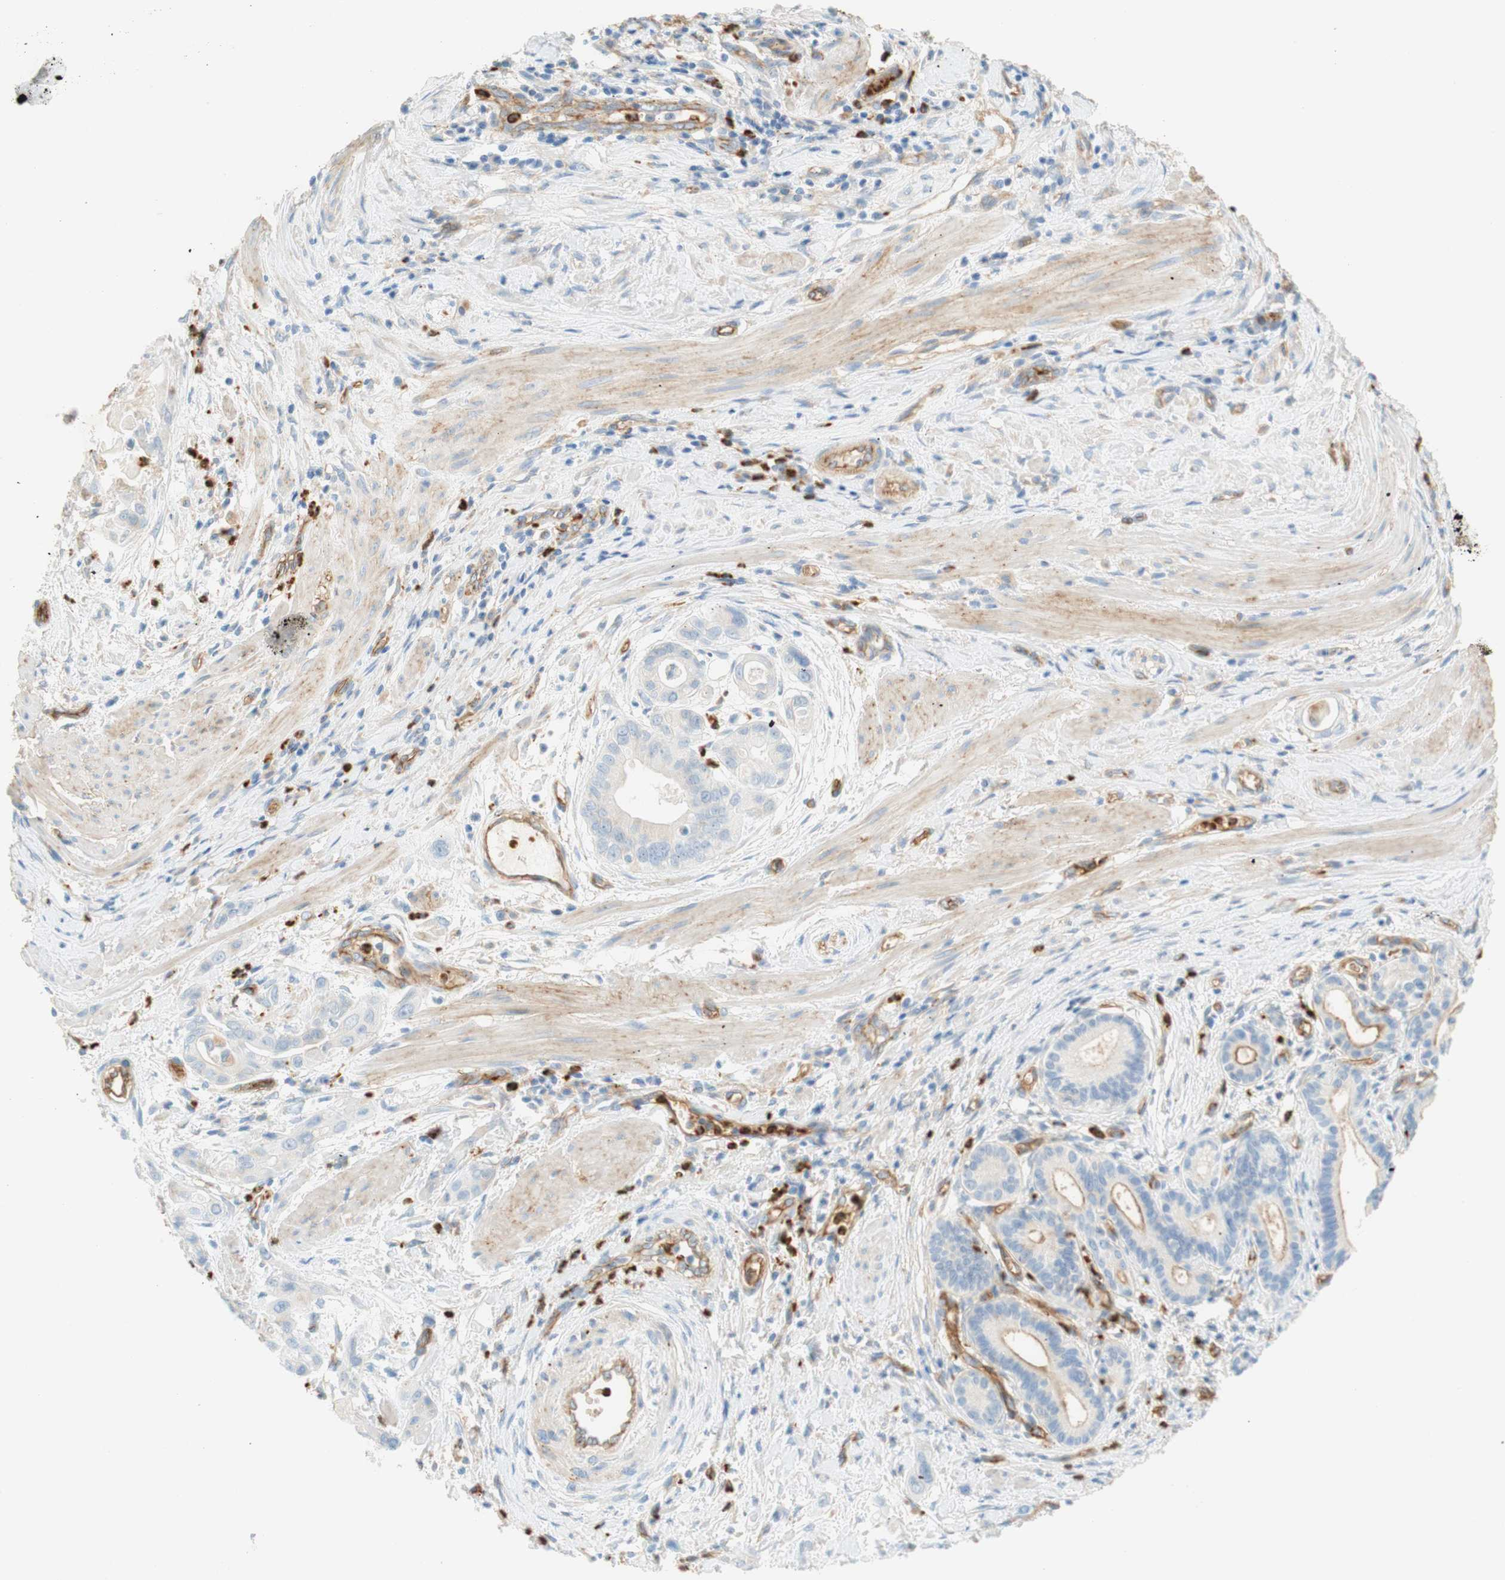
{"staining": {"intensity": "weak", "quantity": "<25%", "location": "cytoplasmic/membranous"}, "tissue": "pancreatic cancer", "cell_type": "Tumor cells", "image_type": "cancer", "snomed": [{"axis": "morphology", "description": "Adenocarcinoma, NOS"}, {"axis": "topography", "description": "Pancreas"}], "caption": "IHC of human pancreatic cancer demonstrates no positivity in tumor cells.", "gene": "STOM", "patient": {"sex": "female", "age": 75}}